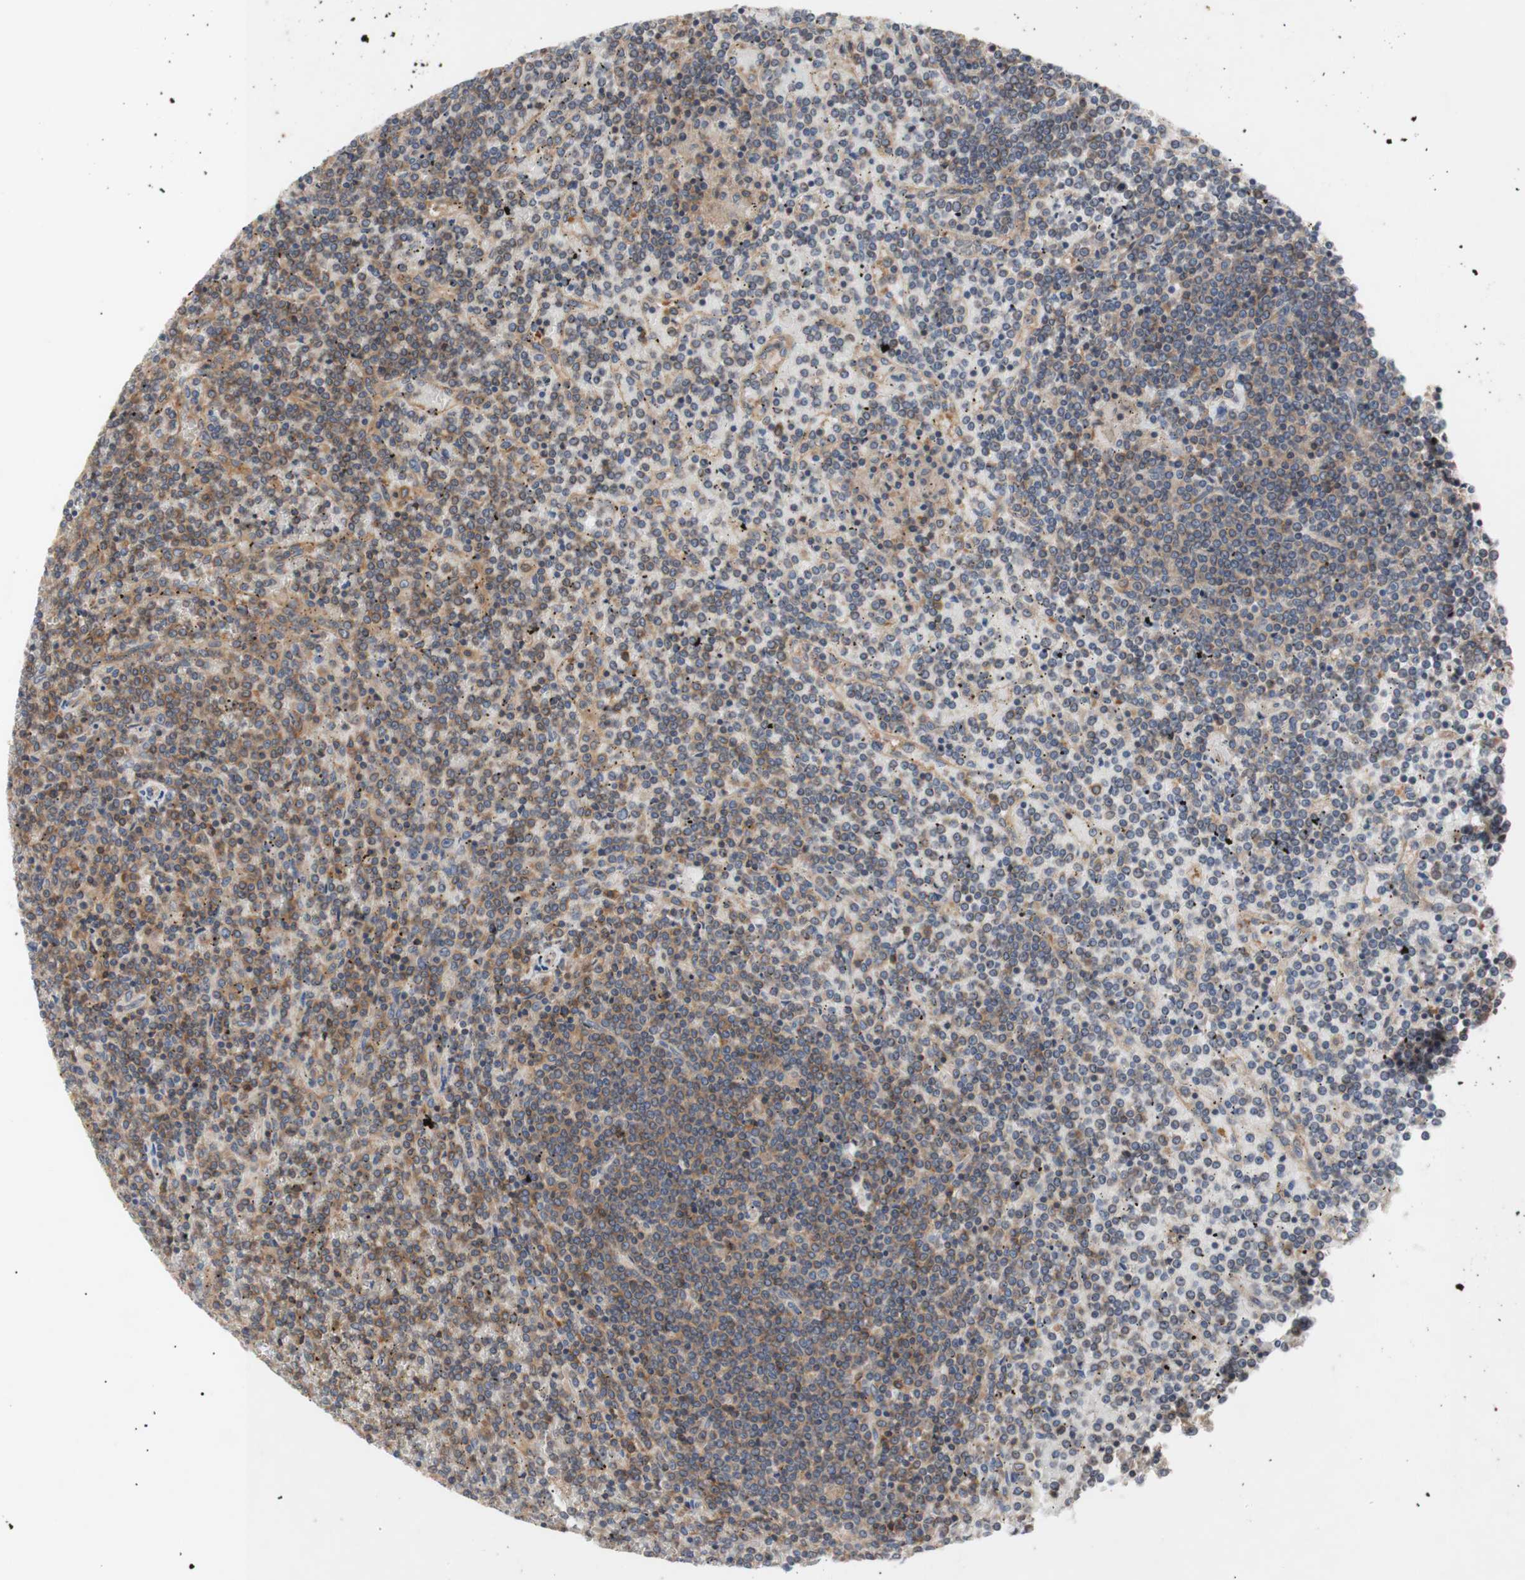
{"staining": {"intensity": "weak", "quantity": ">75%", "location": "cytoplasmic/membranous"}, "tissue": "lymphoma", "cell_type": "Tumor cells", "image_type": "cancer", "snomed": [{"axis": "morphology", "description": "Malignant lymphoma, non-Hodgkin's type, Low grade"}, {"axis": "topography", "description": "Spleen"}], "caption": "The immunohistochemical stain highlights weak cytoplasmic/membranous staining in tumor cells of low-grade malignant lymphoma, non-Hodgkin's type tissue.", "gene": "IKBKG", "patient": {"sex": "female", "age": 19}}